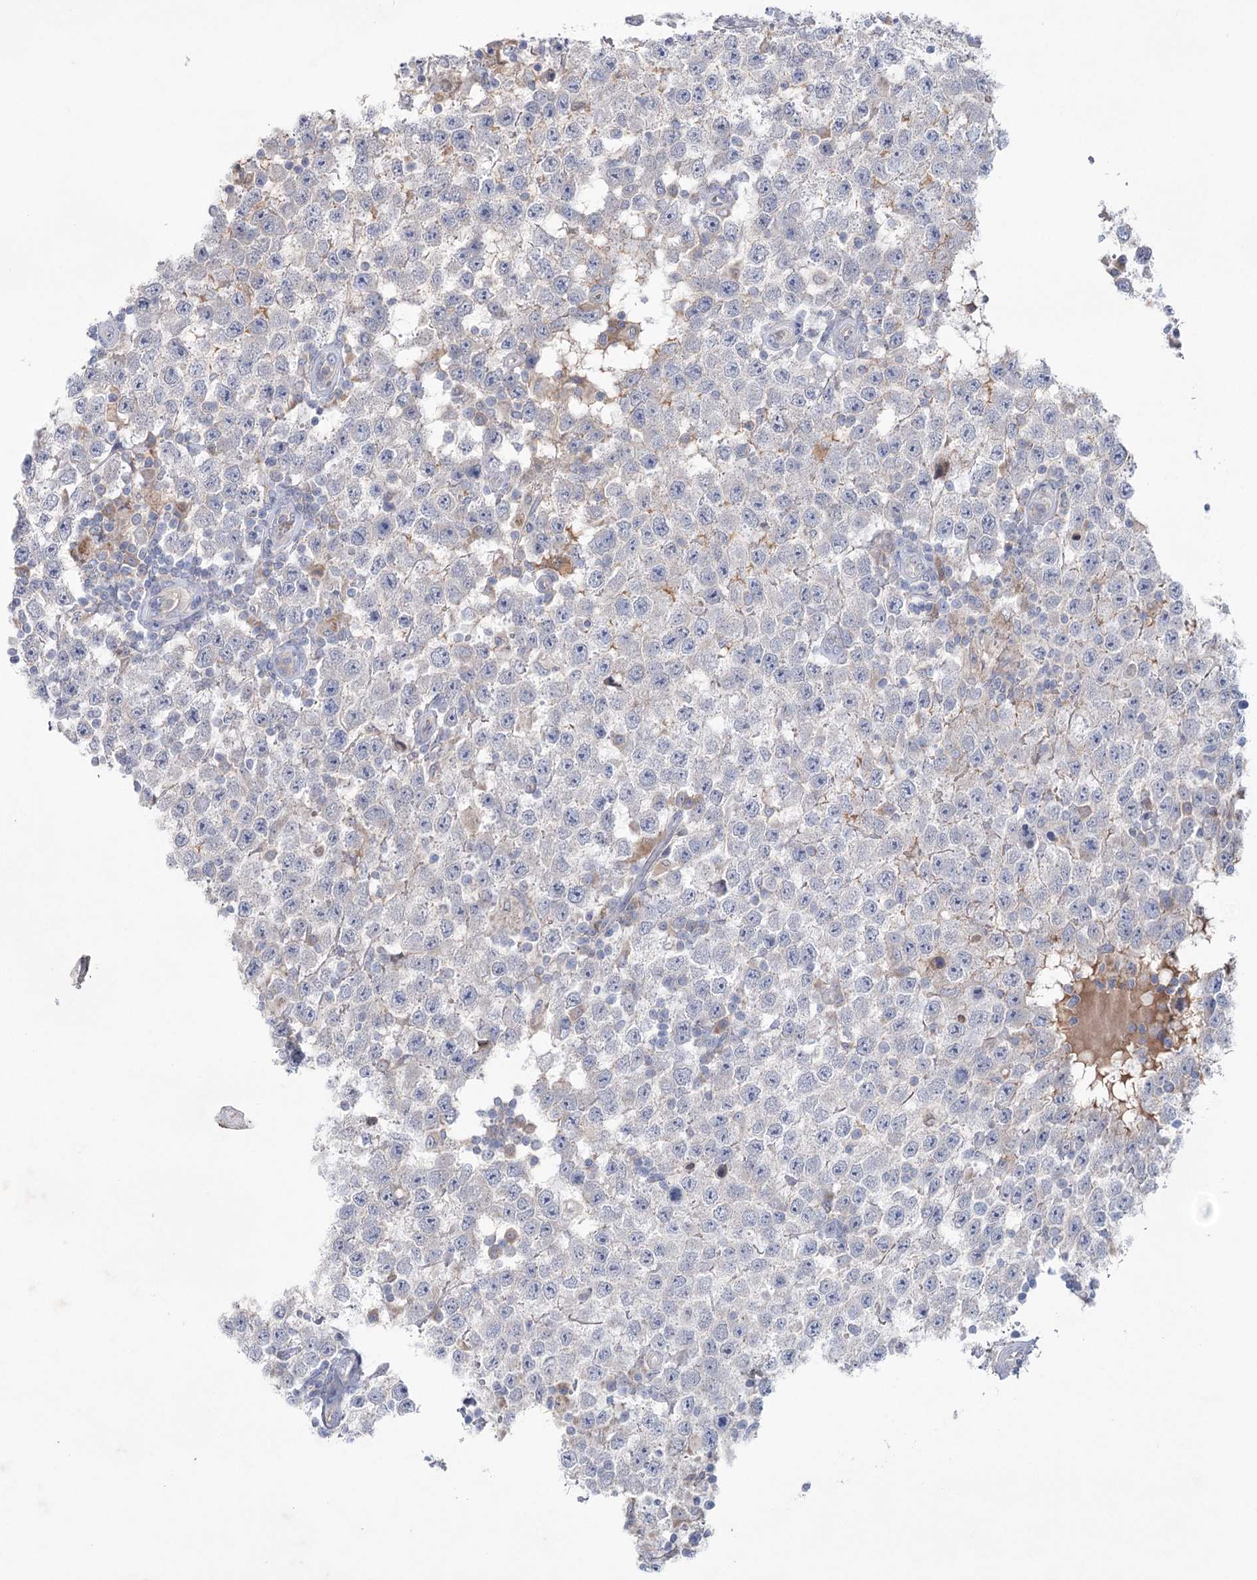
{"staining": {"intensity": "negative", "quantity": "none", "location": "none"}, "tissue": "testis cancer", "cell_type": "Tumor cells", "image_type": "cancer", "snomed": [{"axis": "morphology", "description": "Normal tissue, NOS"}, {"axis": "morphology", "description": "Urothelial carcinoma, High grade"}, {"axis": "morphology", "description": "Seminoma, NOS"}, {"axis": "morphology", "description": "Carcinoma, Embryonal, NOS"}, {"axis": "topography", "description": "Urinary bladder"}, {"axis": "topography", "description": "Testis"}], "caption": "DAB immunohistochemical staining of human high-grade urothelial carcinoma (testis) reveals no significant positivity in tumor cells.", "gene": "MTCH2", "patient": {"sex": "male", "age": 41}}